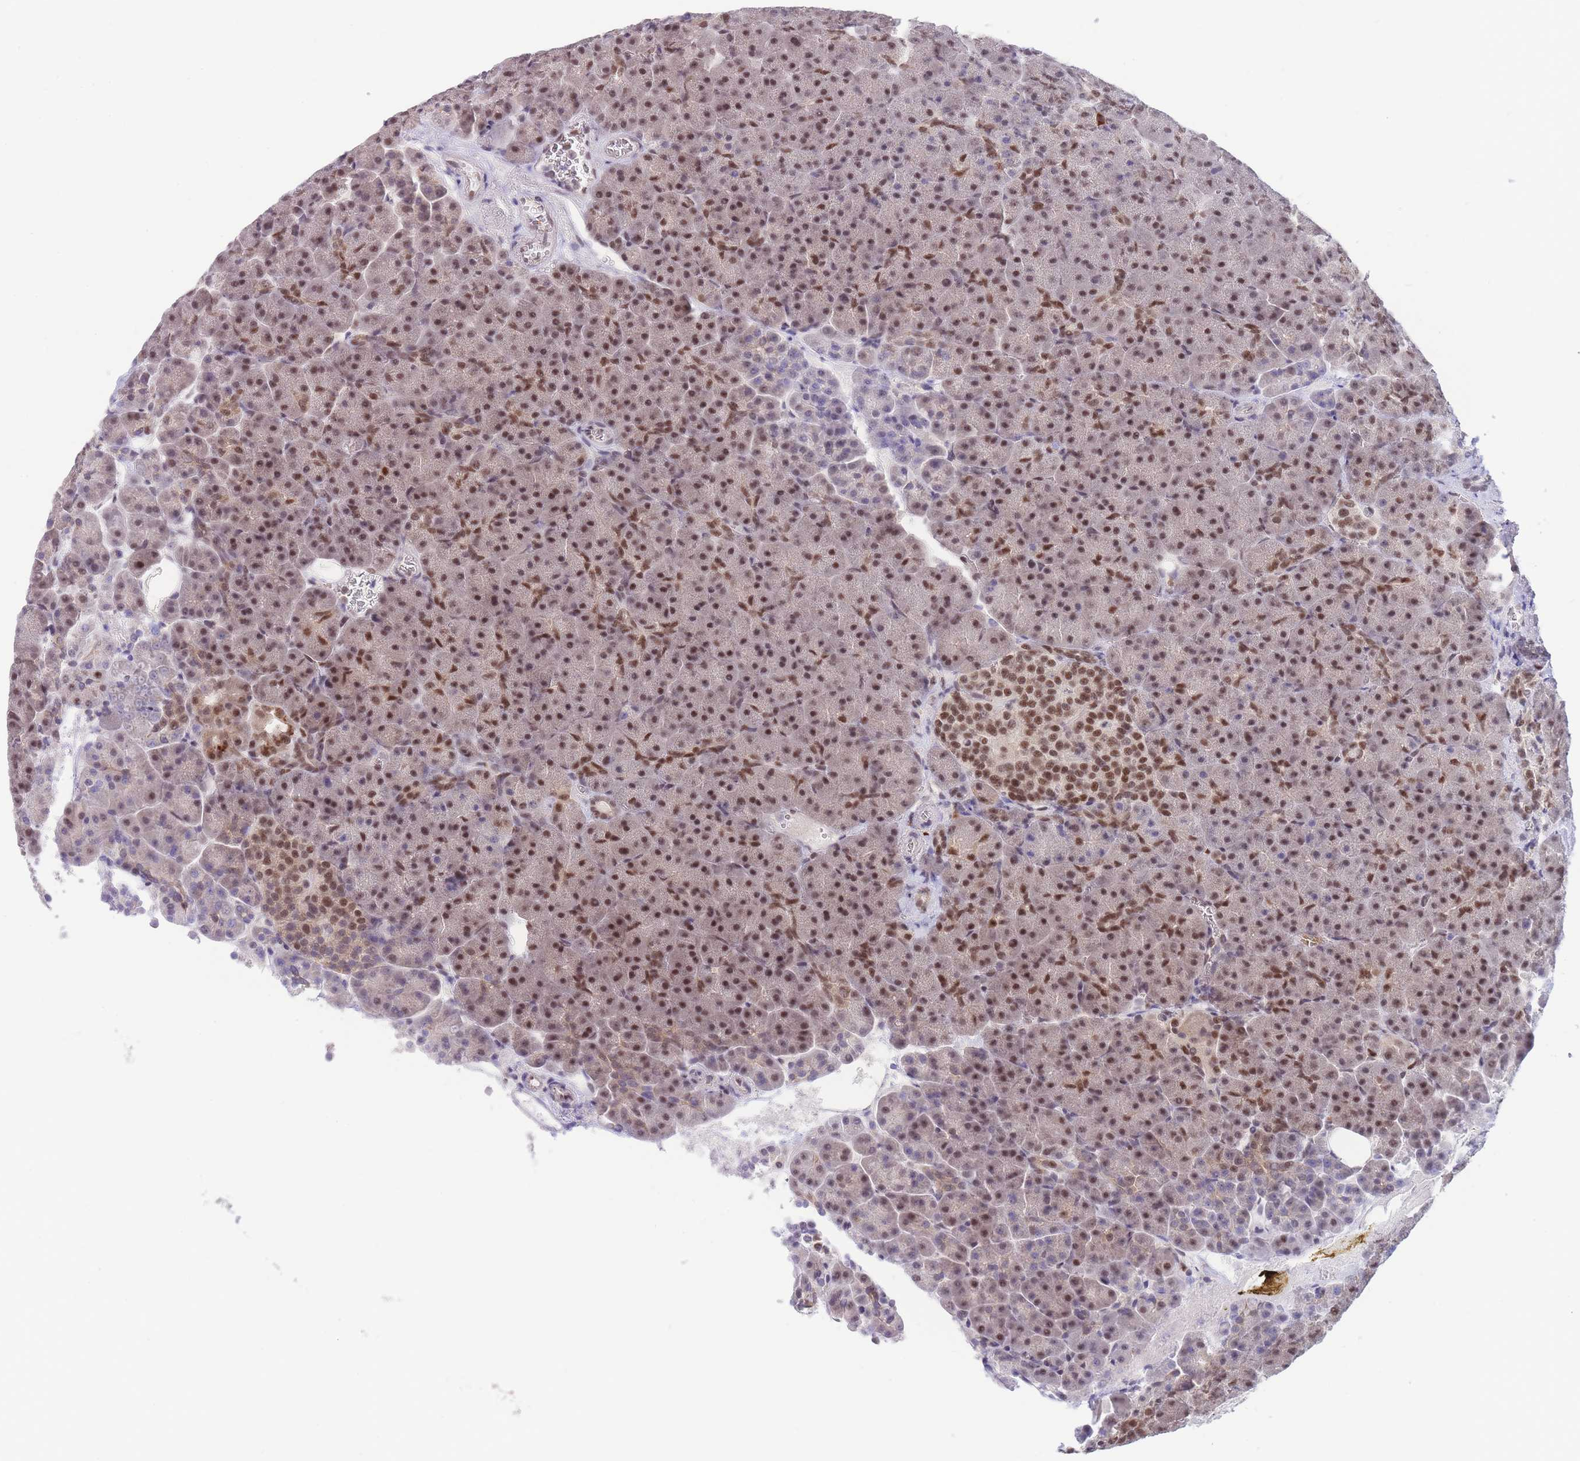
{"staining": {"intensity": "moderate", "quantity": ">75%", "location": "nuclear"}, "tissue": "pancreas", "cell_type": "Exocrine glandular cells", "image_type": "normal", "snomed": [{"axis": "morphology", "description": "Normal tissue, NOS"}, {"axis": "topography", "description": "Pancreas"}], "caption": "A histopathology image of human pancreas stained for a protein exhibits moderate nuclear brown staining in exocrine glandular cells. (DAB (3,3'-diaminobenzidine) IHC, brown staining for protein, blue staining for nuclei).", "gene": "SMAD9", "patient": {"sex": "female", "age": 74}}